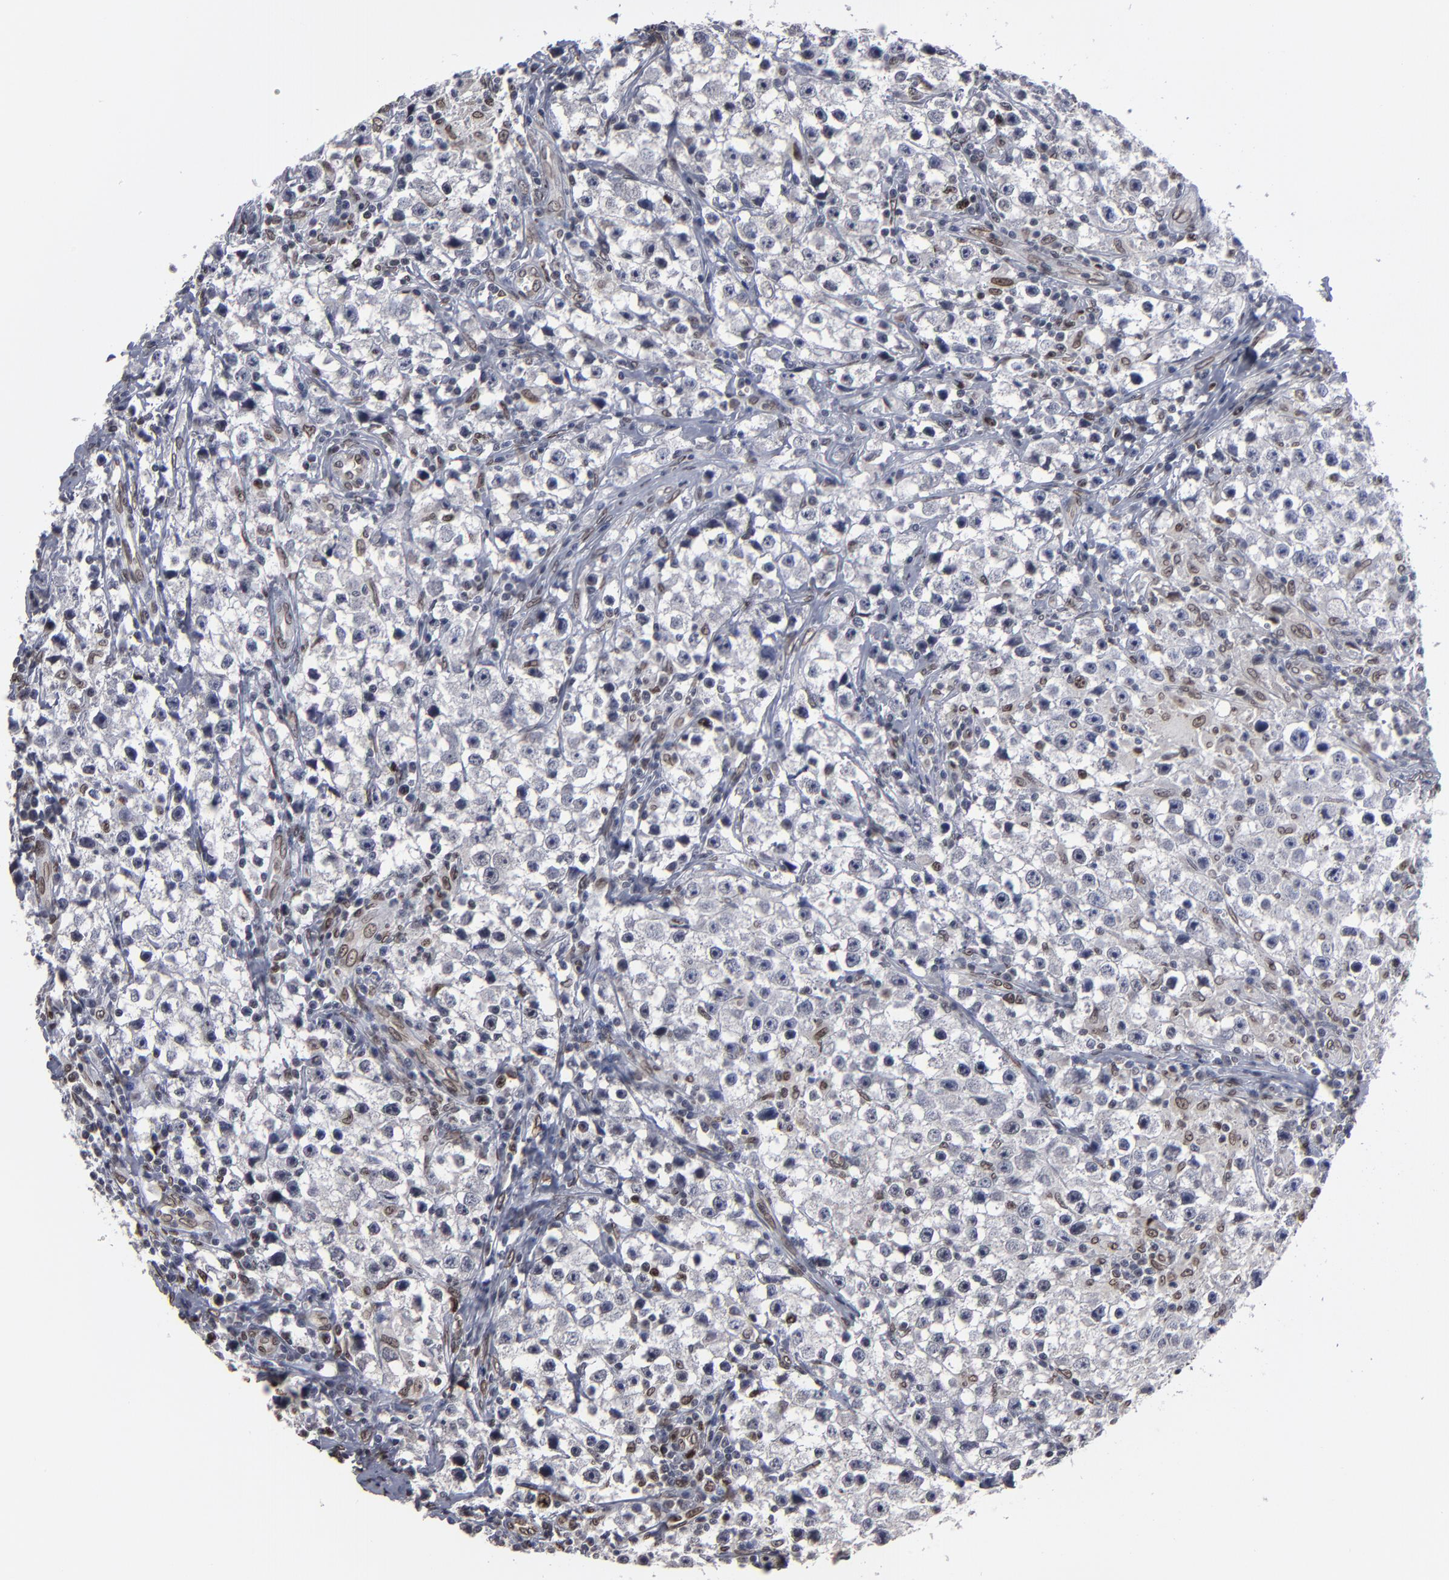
{"staining": {"intensity": "moderate", "quantity": "<25%", "location": "nuclear"}, "tissue": "testis cancer", "cell_type": "Tumor cells", "image_type": "cancer", "snomed": [{"axis": "morphology", "description": "Seminoma, NOS"}, {"axis": "topography", "description": "Testis"}], "caption": "This image demonstrates seminoma (testis) stained with immunohistochemistry (IHC) to label a protein in brown. The nuclear of tumor cells show moderate positivity for the protein. Nuclei are counter-stained blue.", "gene": "BAZ1A", "patient": {"sex": "male", "age": 35}}